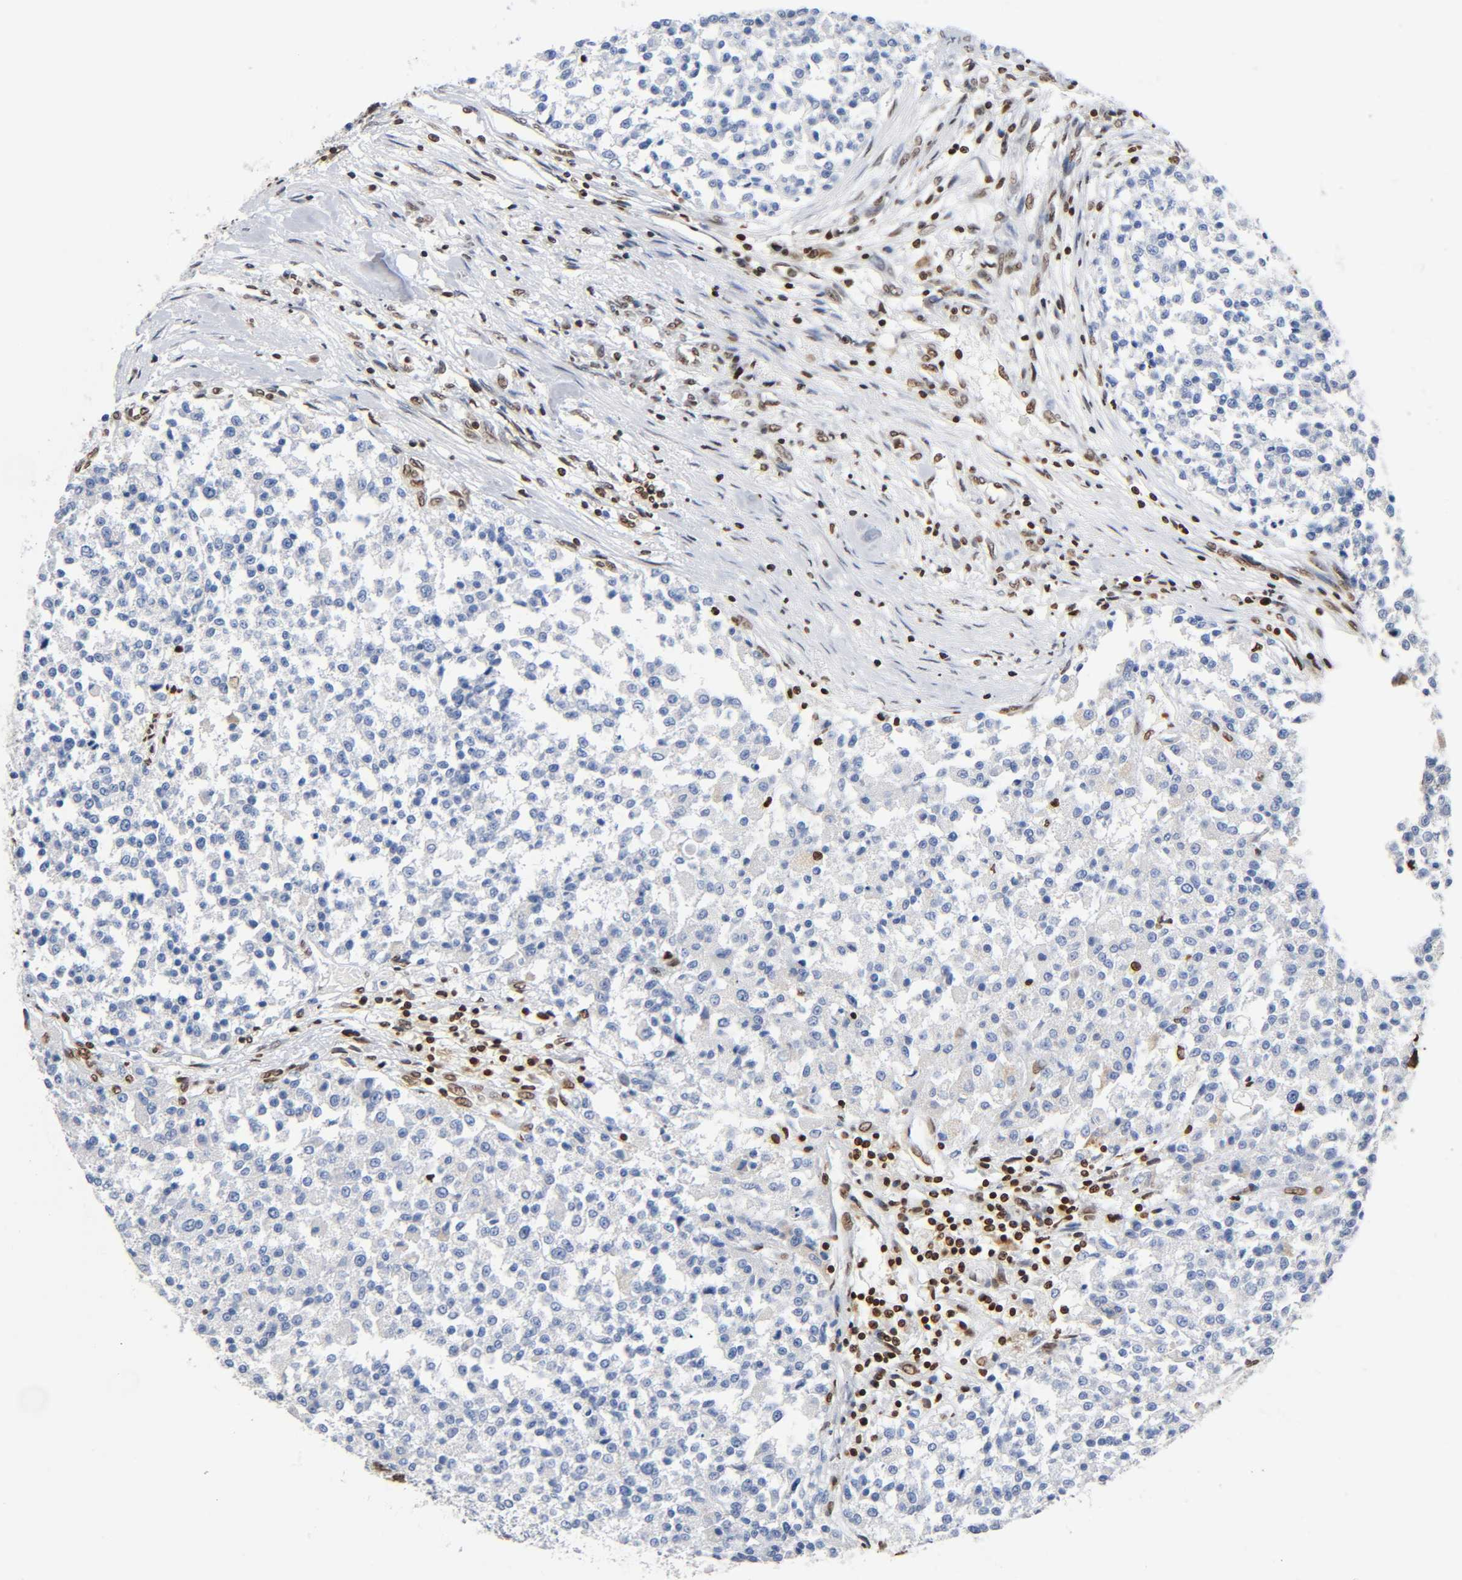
{"staining": {"intensity": "negative", "quantity": "none", "location": "none"}, "tissue": "testis cancer", "cell_type": "Tumor cells", "image_type": "cancer", "snomed": [{"axis": "morphology", "description": "Seminoma, NOS"}, {"axis": "topography", "description": "Testis"}], "caption": "Tumor cells are negative for brown protein staining in testis cancer.", "gene": "HOXA6", "patient": {"sex": "male", "age": 59}}